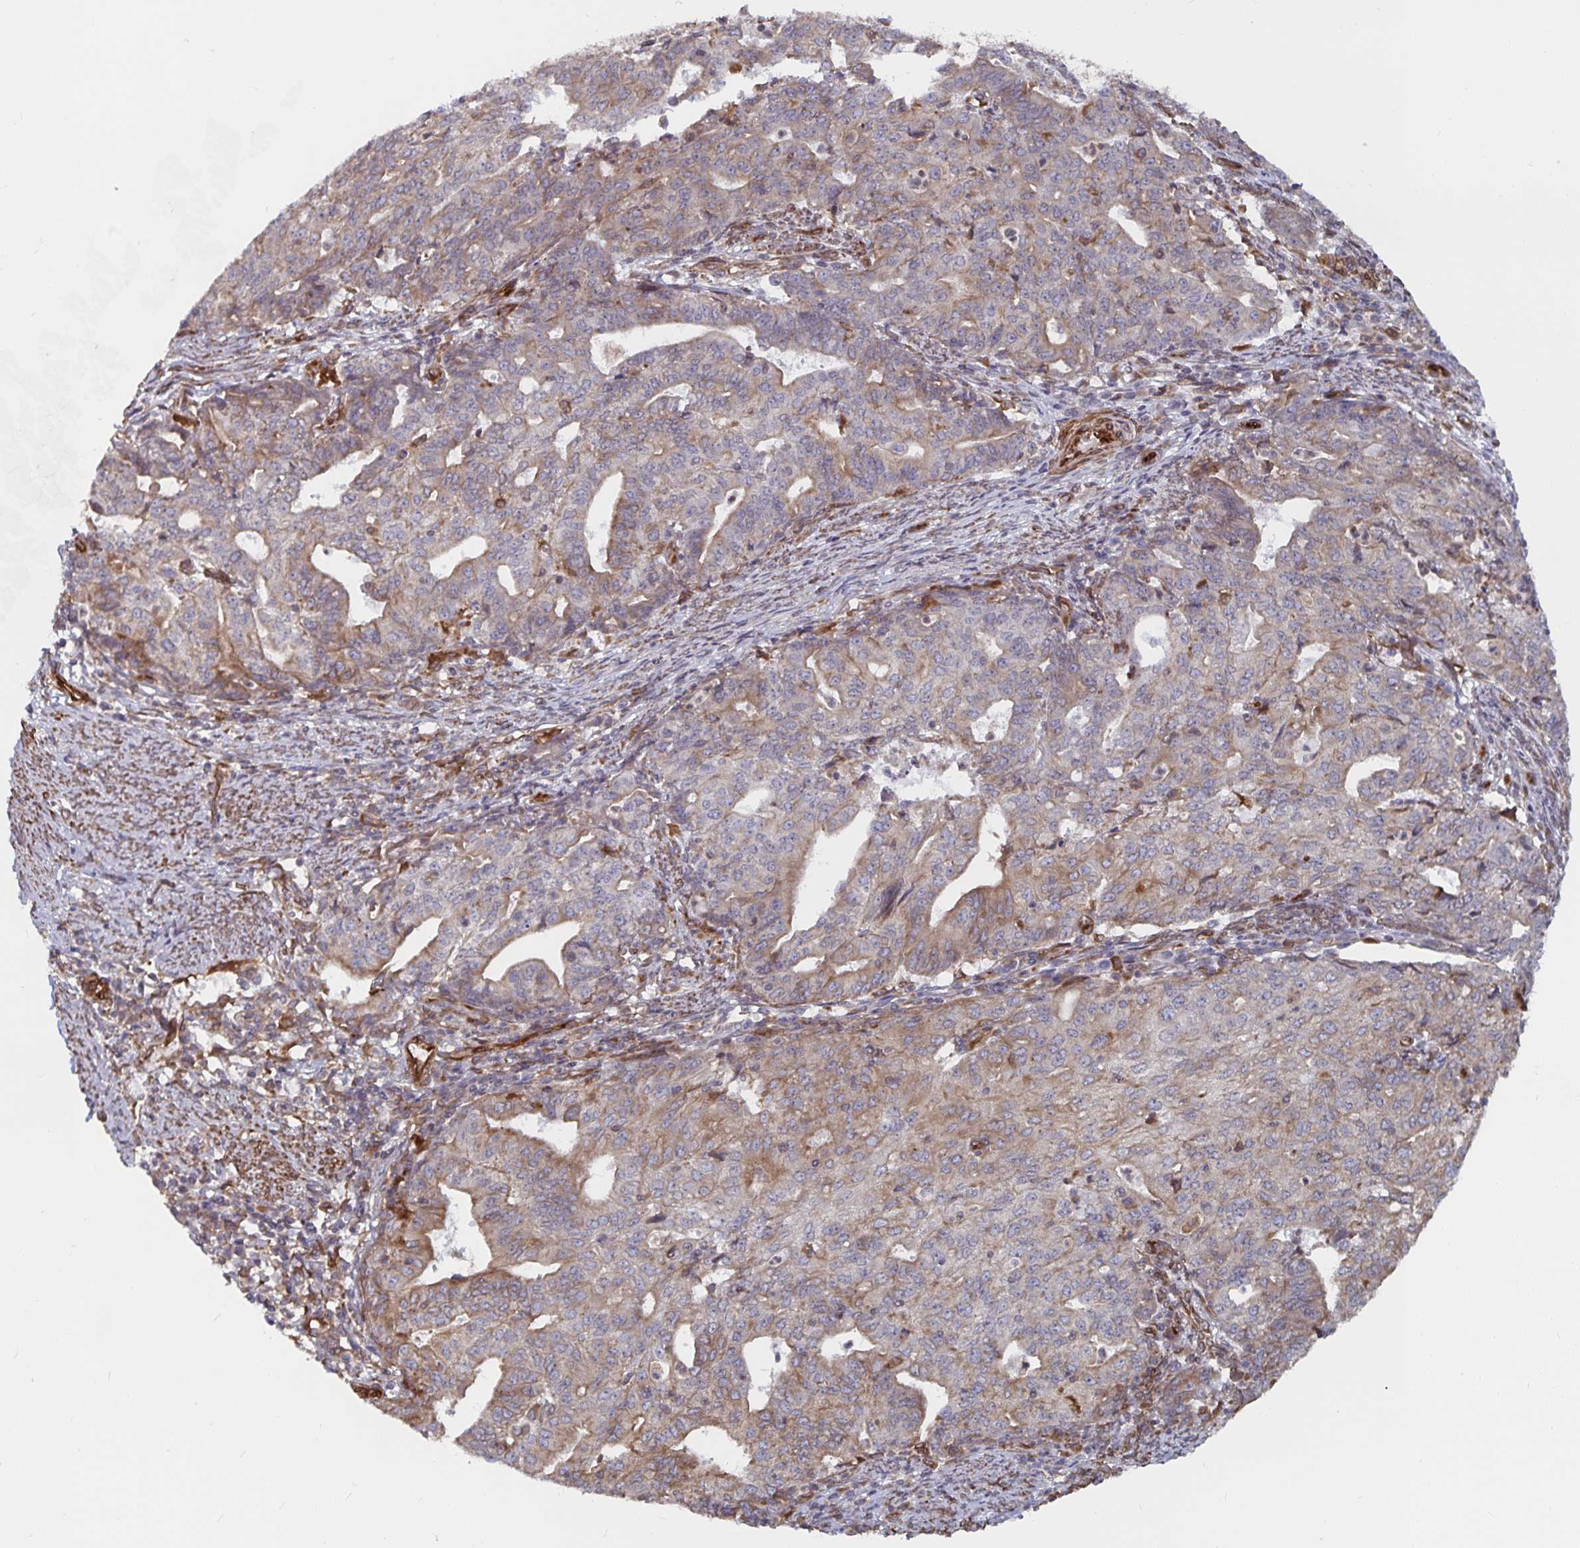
{"staining": {"intensity": "weak", "quantity": "25%-75%", "location": "cytoplasmic/membranous"}, "tissue": "endometrial cancer", "cell_type": "Tumor cells", "image_type": "cancer", "snomed": [{"axis": "morphology", "description": "Adenocarcinoma, NOS"}, {"axis": "topography", "description": "Endometrium"}], "caption": "Protein staining shows weak cytoplasmic/membranous positivity in approximately 25%-75% of tumor cells in adenocarcinoma (endometrial).", "gene": "BCAP29", "patient": {"sex": "female", "age": 82}}